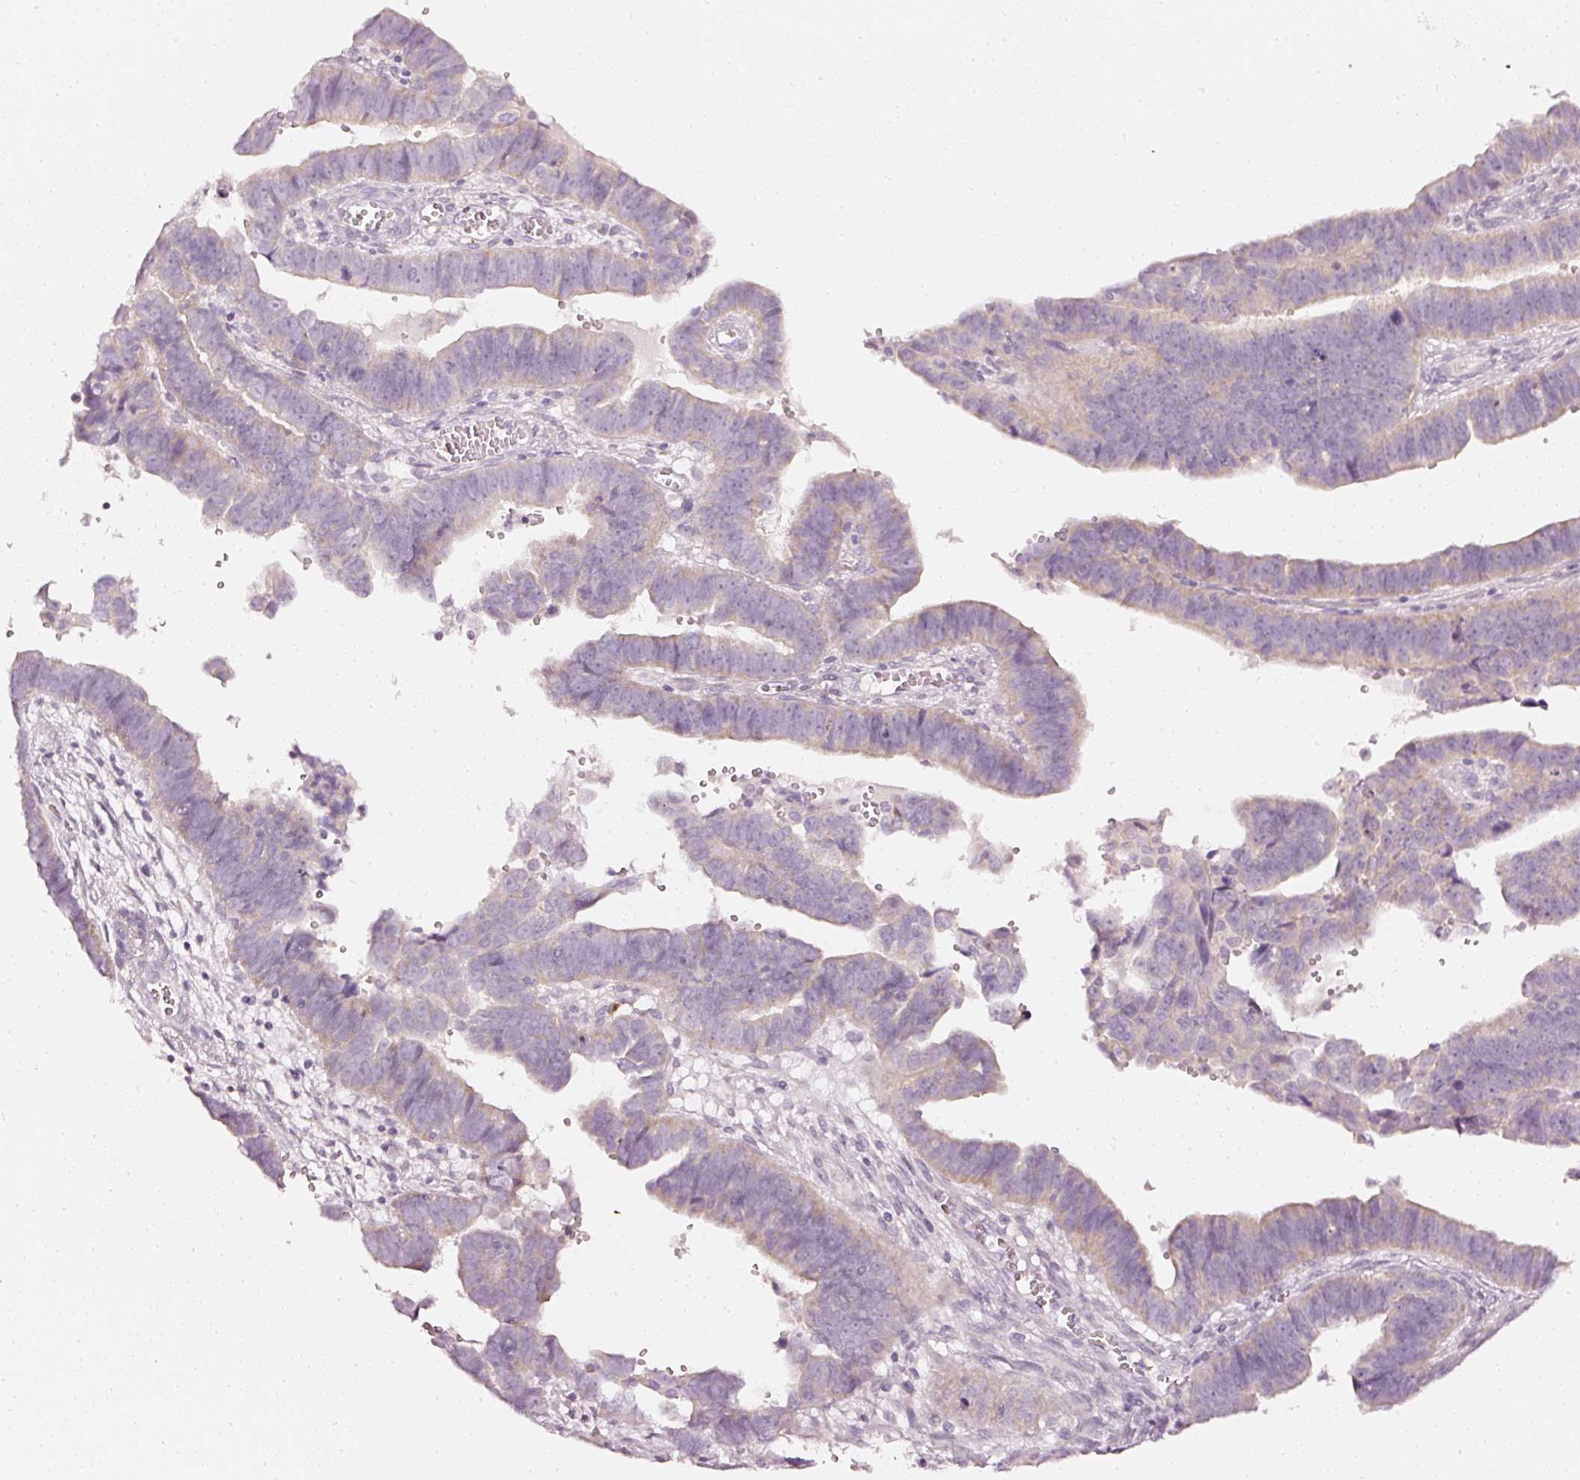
{"staining": {"intensity": "weak", "quantity": "25%-75%", "location": "cytoplasmic/membranous"}, "tissue": "endometrial cancer", "cell_type": "Tumor cells", "image_type": "cancer", "snomed": [{"axis": "morphology", "description": "Adenocarcinoma, NOS"}, {"axis": "topography", "description": "Endometrium"}], "caption": "Brown immunohistochemical staining in human endometrial cancer (adenocarcinoma) demonstrates weak cytoplasmic/membranous staining in approximately 25%-75% of tumor cells.", "gene": "CNP", "patient": {"sex": "female", "age": 75}}